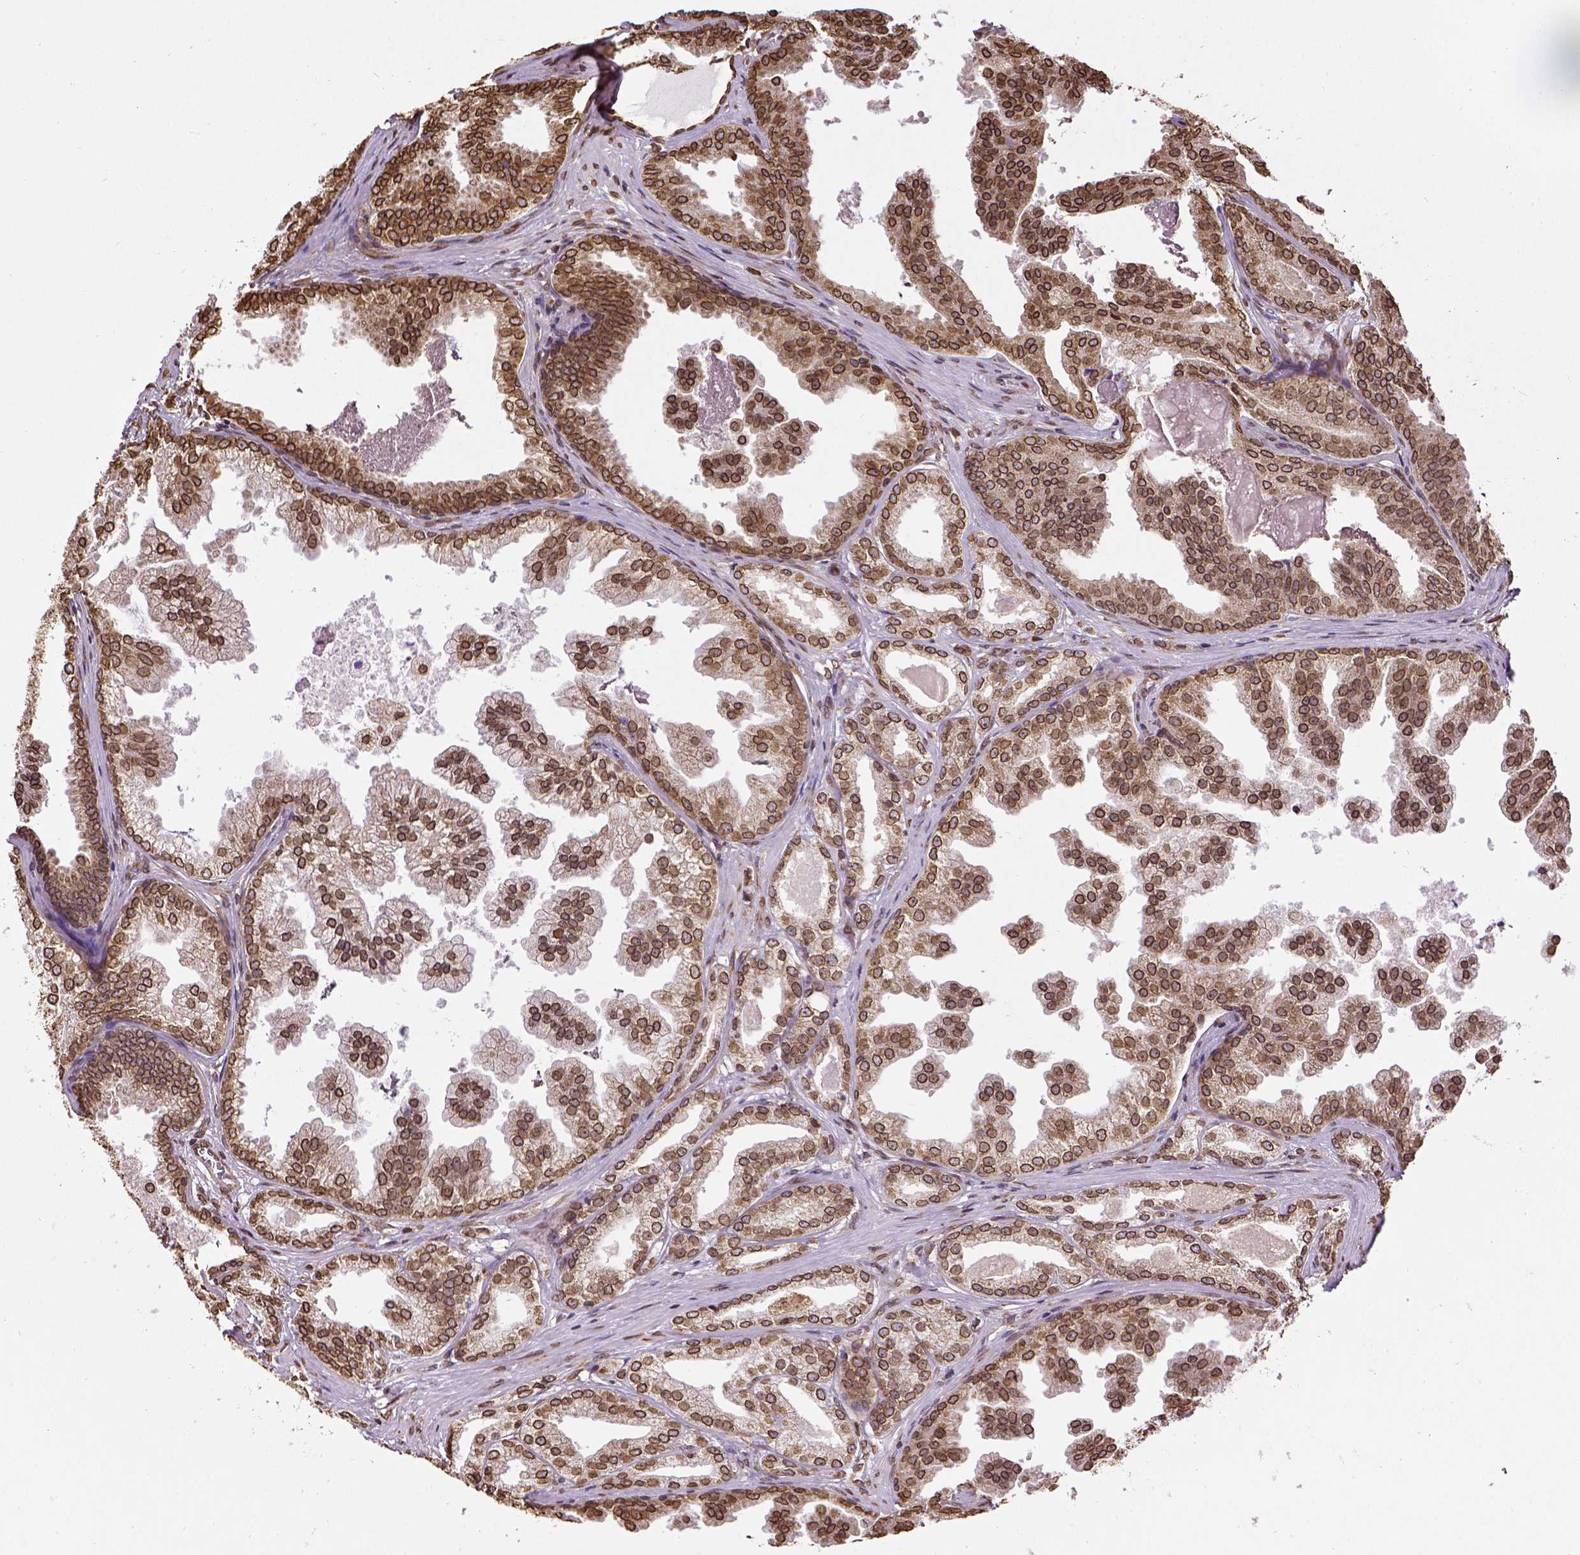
{"staining": {"intensity": "strong", "quantity": ">75%", "location": "cytoplasmic/membranous,nuclear"}, "tissue": "prostate cancer", "cell_type": "Tumor cells", "image_type": "cancer", "snomed": [{"axis": "morphology", "description": "Adenocarcinoma, Low grade"}, {"axis": "topography", "description": "Prostate"}], "caption": "Low-grade adenocarcinoma (prostate) stained with a protein marker reveals strong staining in tumor cells.", "gene": "MTDH", "patient": {"sex": "male", "age": 65}}